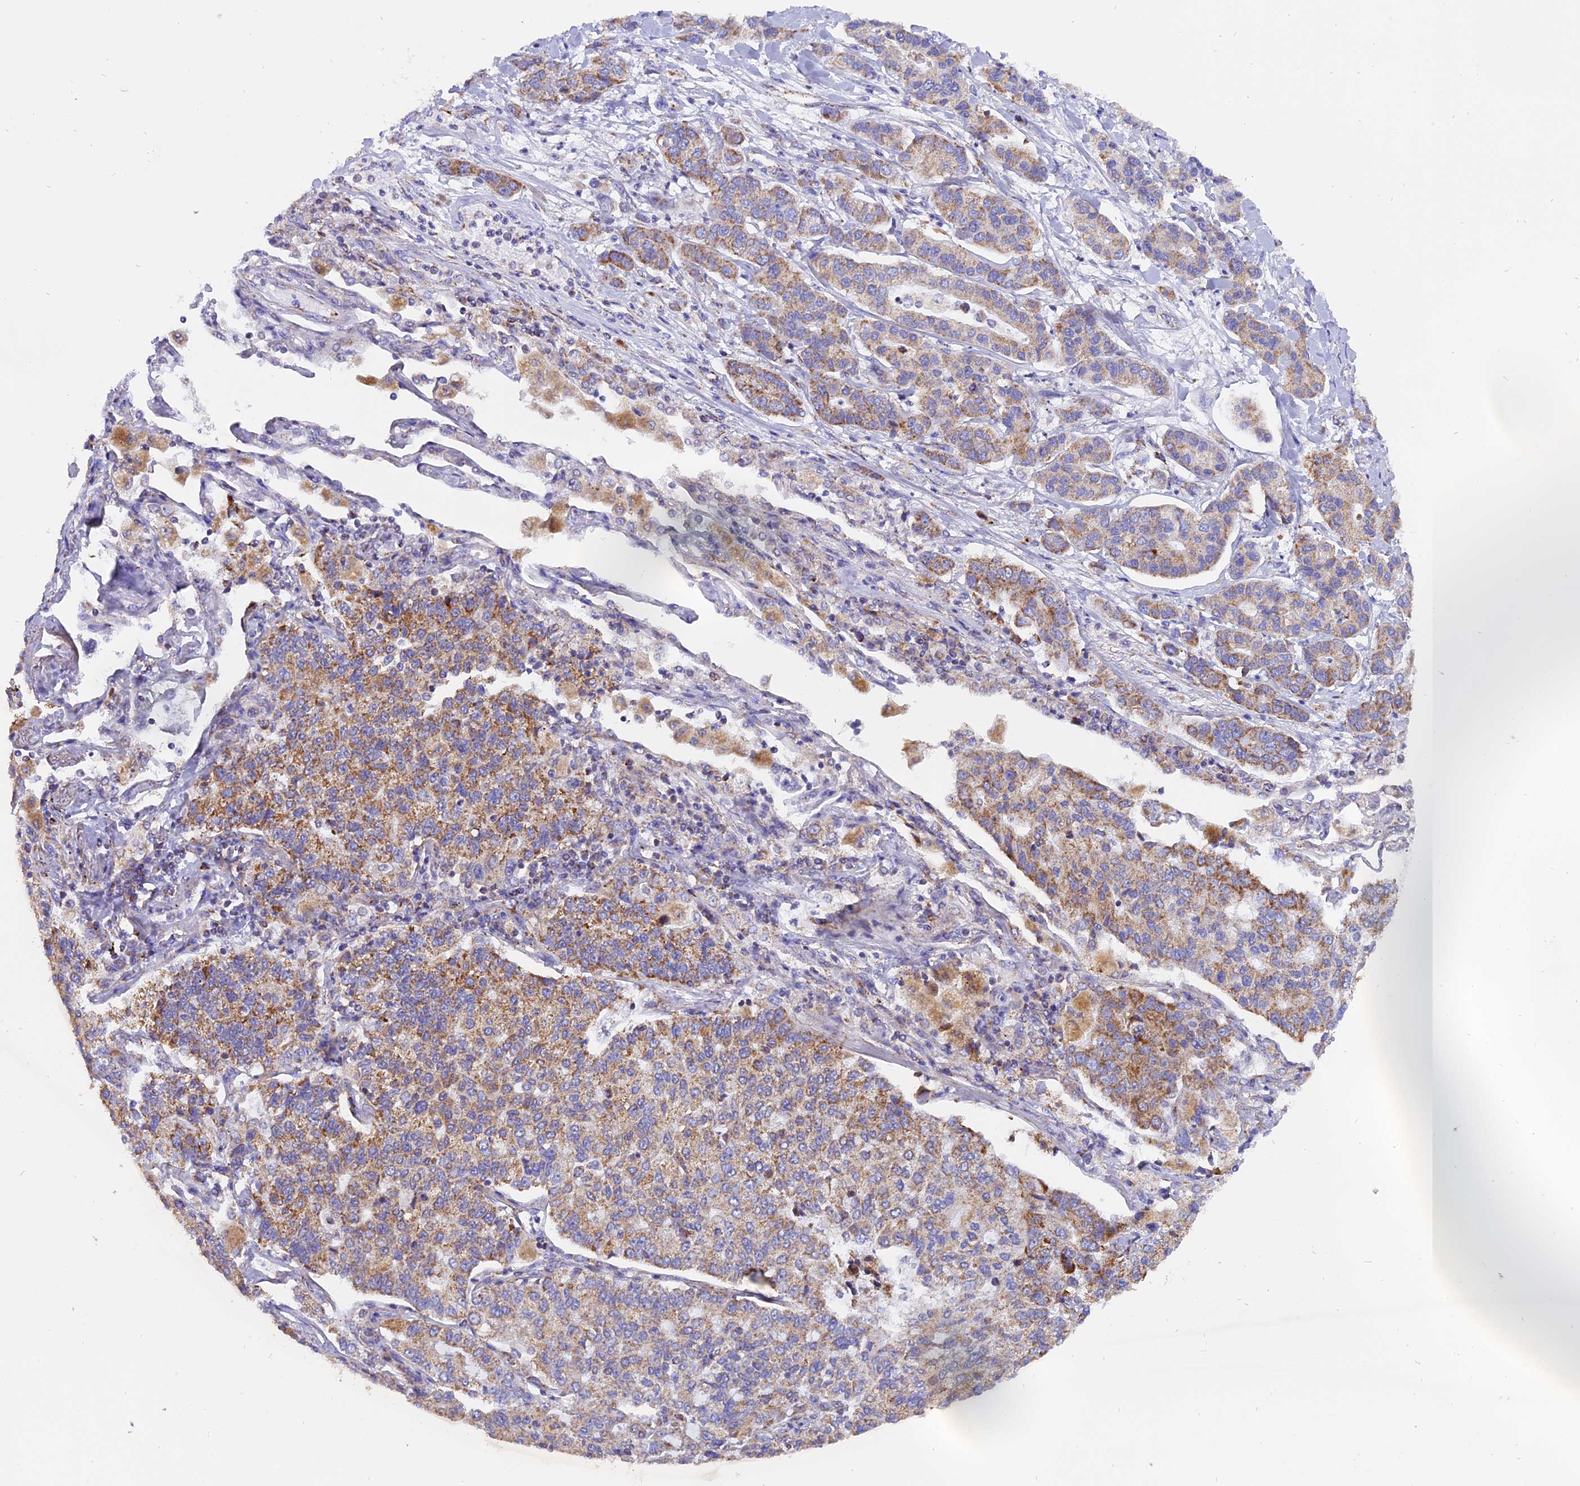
{"staining": {"intensity": "strong", "quantity": ">75%", "location": "cytoplasmic/membranous"}, "tissue": "lung cancer", "cell_type": "Tumor cells", "image_type": "cancer", "snomed": [{"axis": "morphology", "description": "Adenocarcinoma, NOS"}, {"axis": "topography", "description": "Lung"}], "caption": "The histopathology image shows immunohistochemical staining of lung adenocarcinoma. There is strong cytoplasmic/membranous positivity is present in about >75% of tumor cells. The protein is stained brown, and the nuclei are stained in blue (DAB (3,3'-diaminobenzidine) IHC with brightfield microscopy, high magnification).", "gene": "MRPS34", "patient": {"sex": "male", "age": 49}}